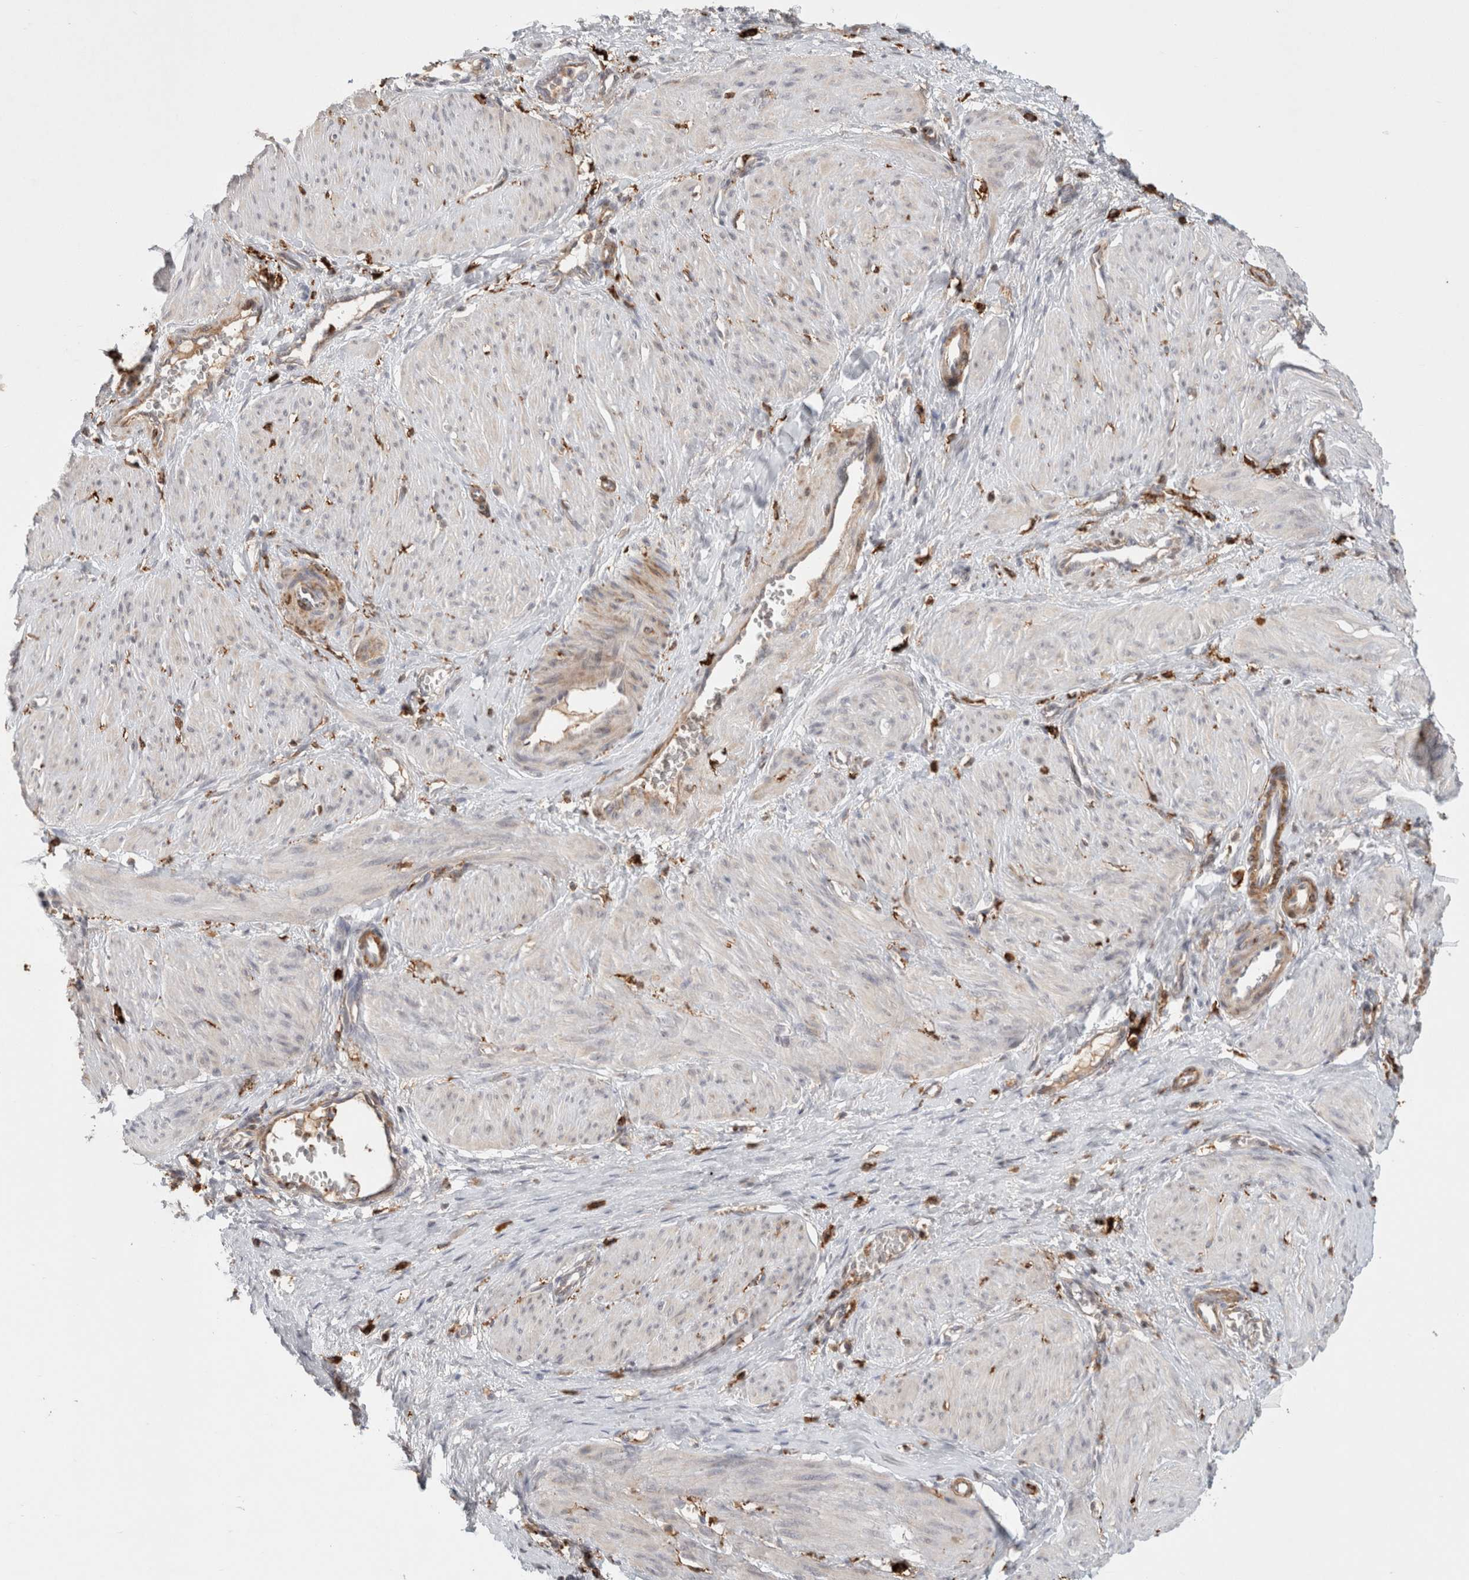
{"staining": {"intensity": "weak", "quantity": "<25%", "location": "cytoplasmic/membranous"}, "tissue": "smooth muscle", "cell_type": "Smooth muscle cells", "image_type": "normal", "snomed": [{"axis": "morphology", "description": "Normal tissue, NOS"}, {"axis": "topography", "description": "Endometrium"}], "caption": "The image displays no staining of smooth muscle cells in normal smooth muscle.", "gene": "HROB", "patient": {"sex": "female", "age": 33}}